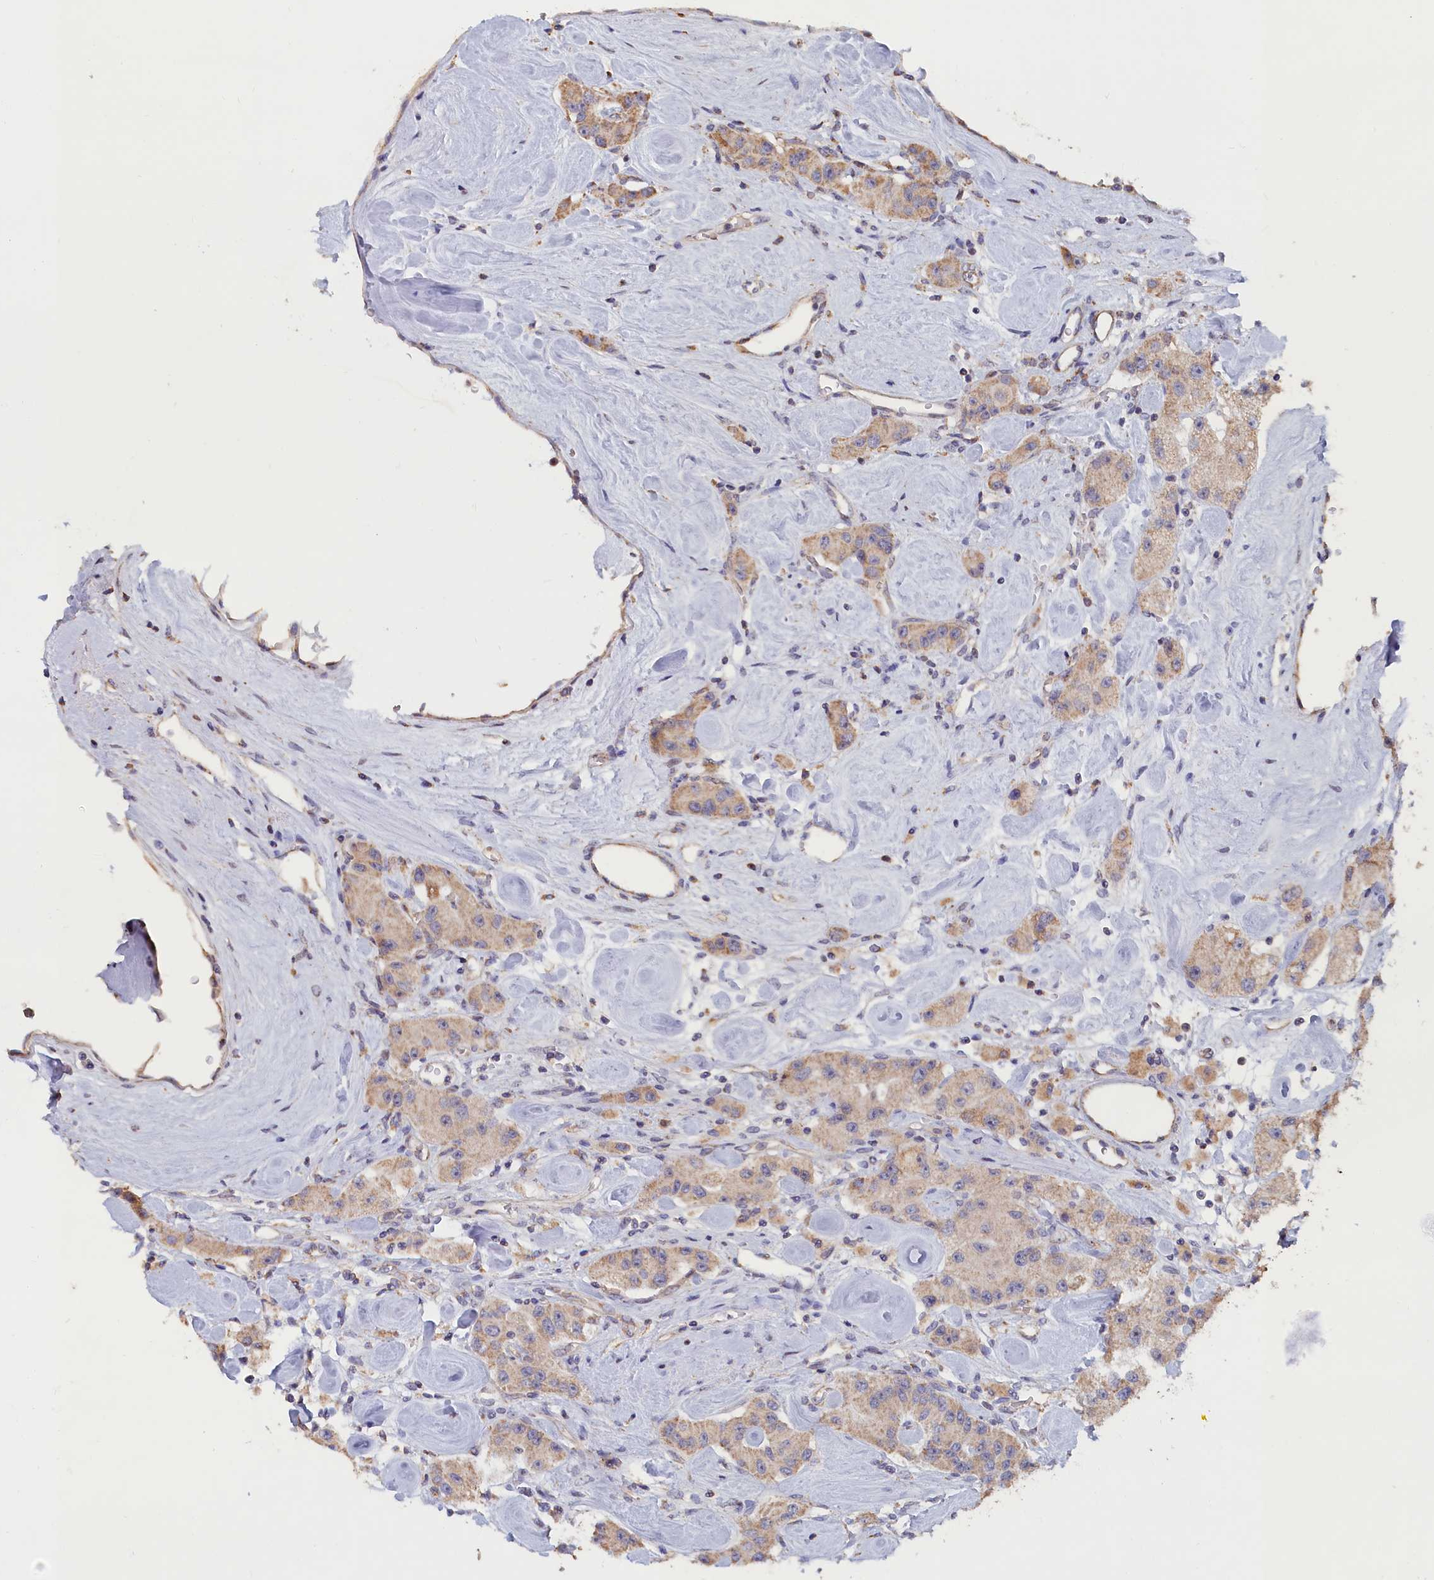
{"staining": {"intensity": "moderate", "quantity": "<25%", "location": "cytoplasmic/membranous"}, "tissue": "carcinoid", "cell_type": "Tumor cells", "image_type": "cancer", "snomed": [{"axis": "morphology", "description": "Carcinoid, malignant, NOS"}, {"axis": "topography", "description": "Pancreas"}], "caption": "The image demonstrates a brown stain indicating the presence of a protein in the cytoplasmic/membranous of tumor cells in carcinoid. The protein of interest is shown in brown color, while the nuclei are stained blue.", "gene": "ZNF816", "patient": {"sex": "male", "age": 41}}